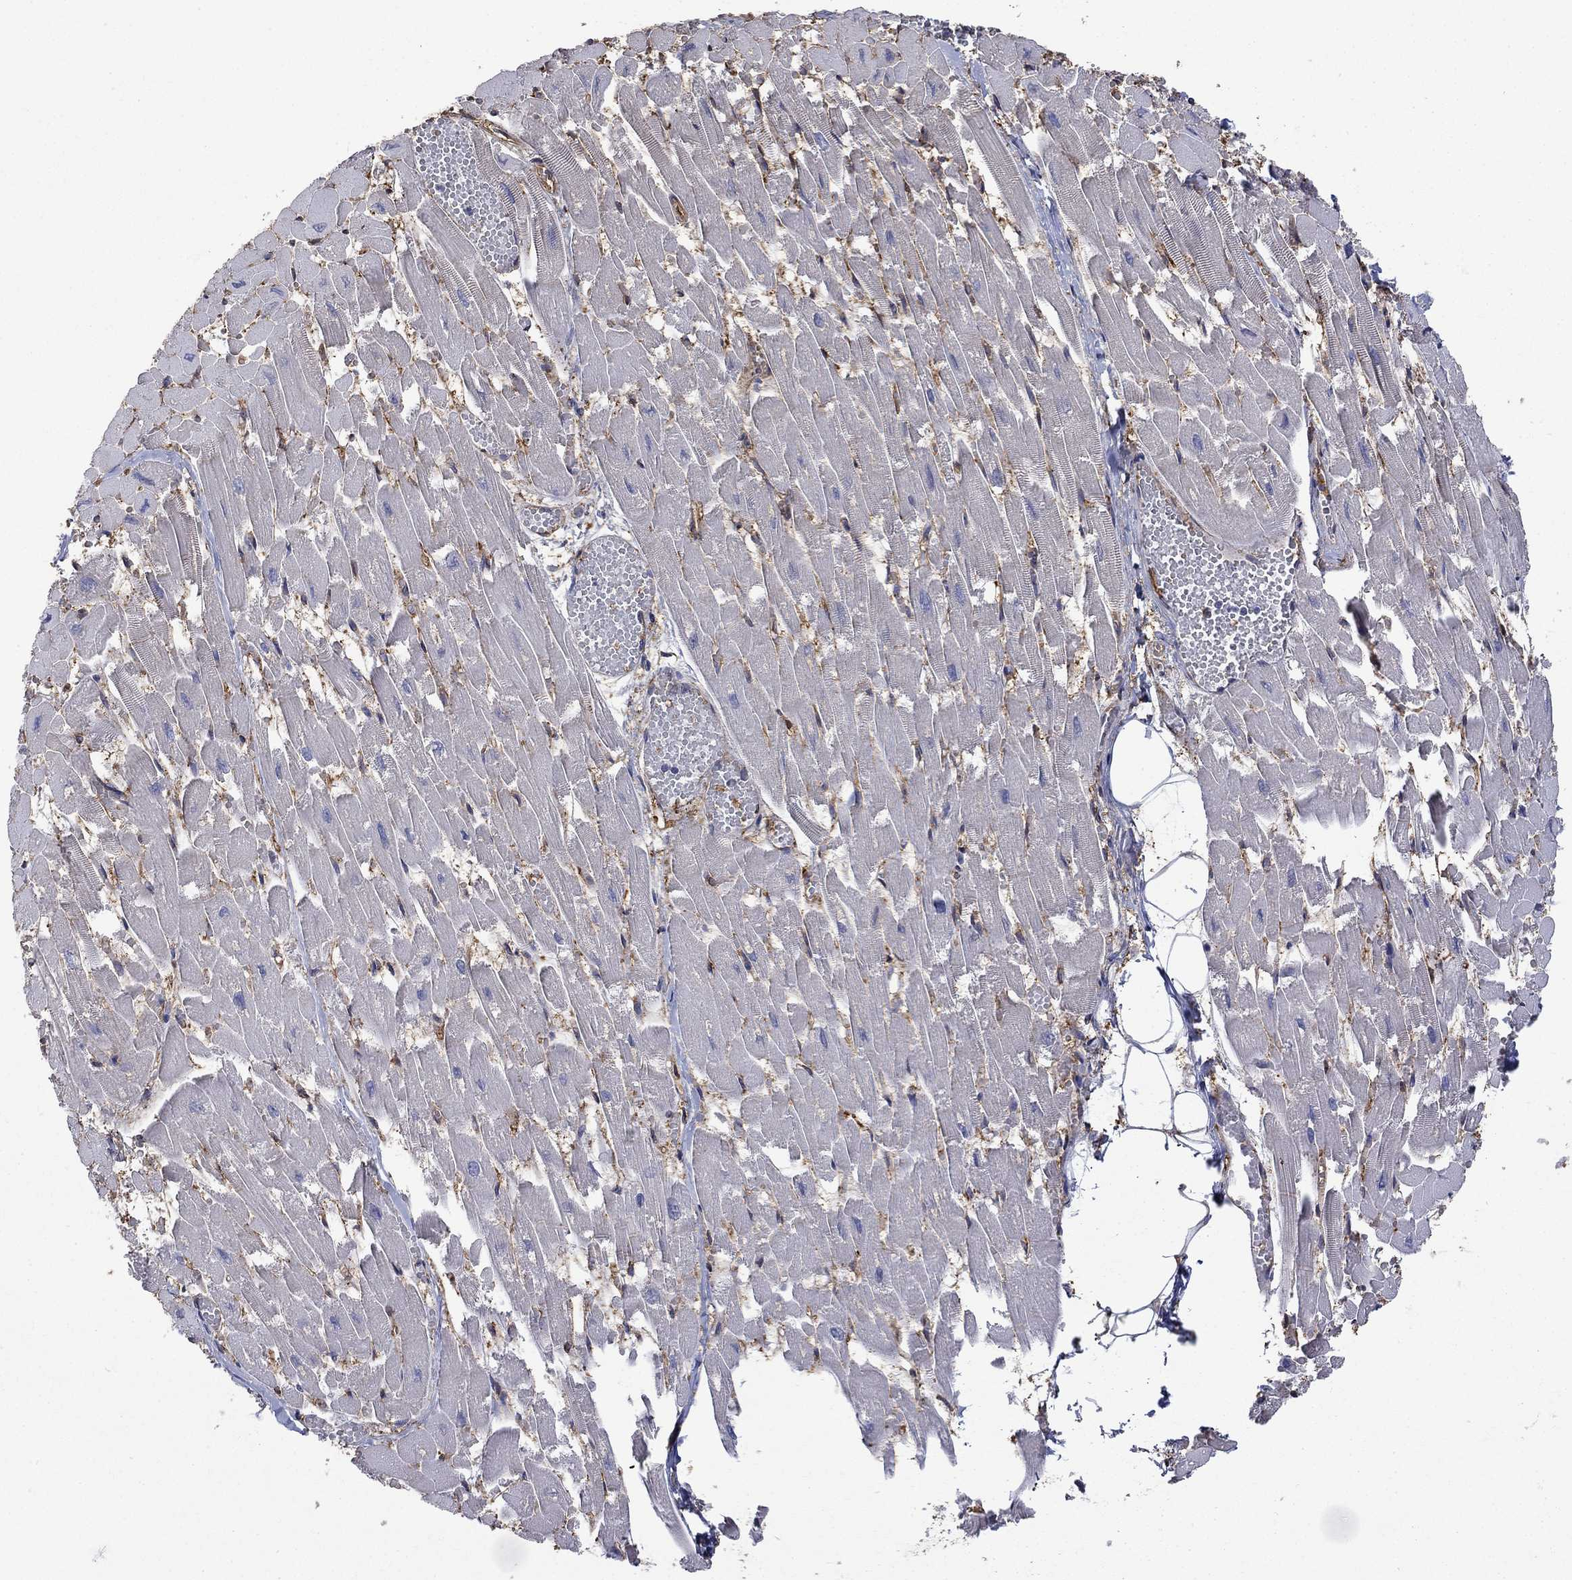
{"staining": {"intensity": "weak", "quantity": "<25%", "location": "cytoplasmic/membranous"}, "tissue": "heart muscle", "cell_type": "Cardiomyocytes", "image_type": "normal", "snomed": [{"axis": "morphology", "description": "Normal tissue, NOS"}, {"axis": "topography", "description": "Heart"}], "caption": "Benign heart muscle was stained to show a protein in brown. There is no significant expression in cardiomyocytes.", "gene": "DPYSL2", "patient": {"sex": "female", "age": 52}}